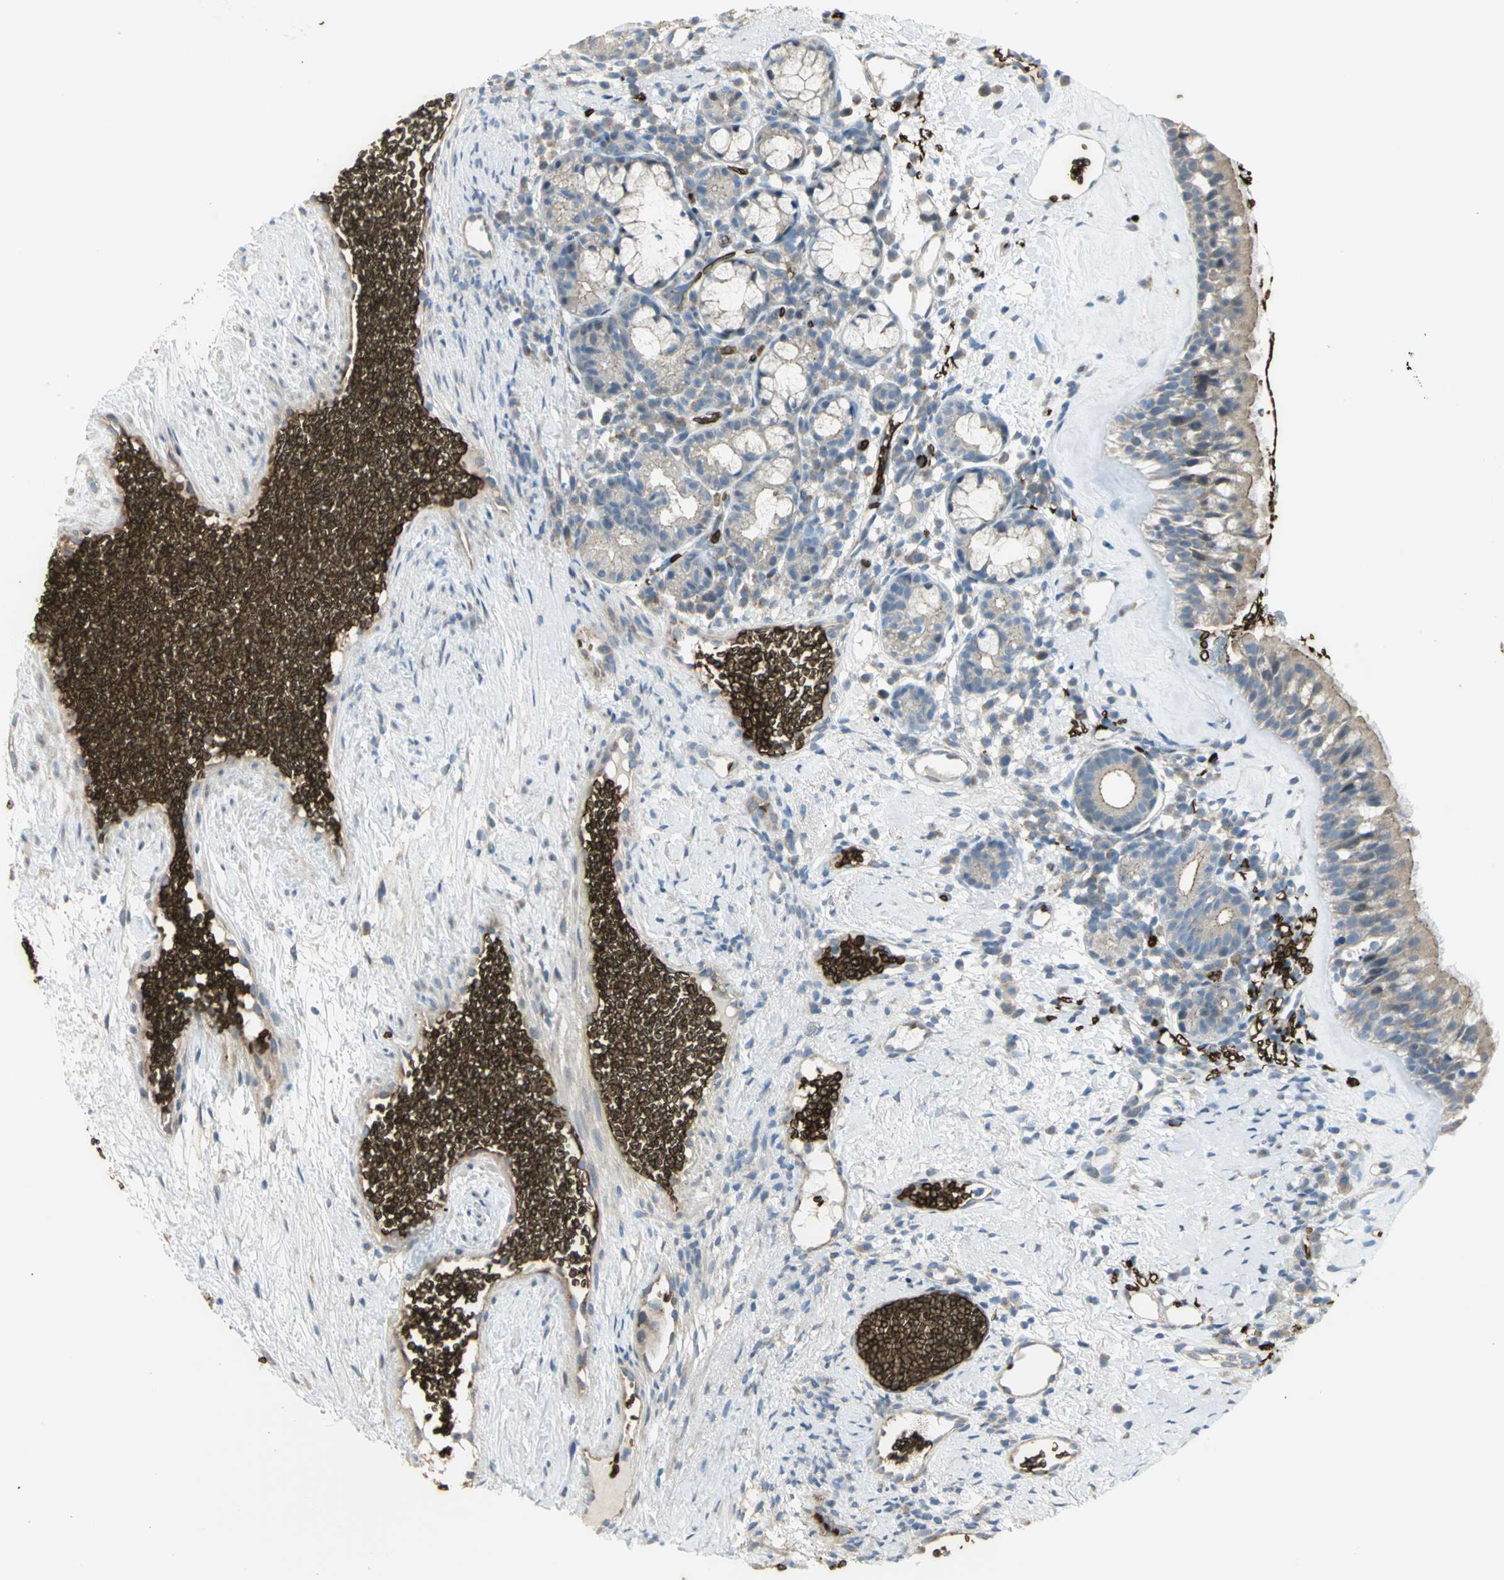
{"staining": {"intensity": "moderate", "quantity": "<25%", "location": "cytoplasmic/membranous"}, "tissue": "nasopharynx", "cell_type": "Respiratory epithelial cells", "image_type": "normal", "snomed": [{"axis": "morphology", "description": "Normal tissue, NOS"}, {"axis": "morphology", "description": "Inflammation, NOS"}, {"axis": "topography", "description": "Nasopharynx"}], "caption": "Immunohistochemical staining of normal human nasopharynx demonstrates moderate cytoplasmic/membranous protein positivity in approximately <25% of respiratory epithelial cells. The staining was performed using DAB to visualize the protein expression in brown, while the nuclei were stained in blue with hematoxylin (Magnification: 20x).", "gene": "ANK1", "patient": {"sex": "female", "age": 55}}